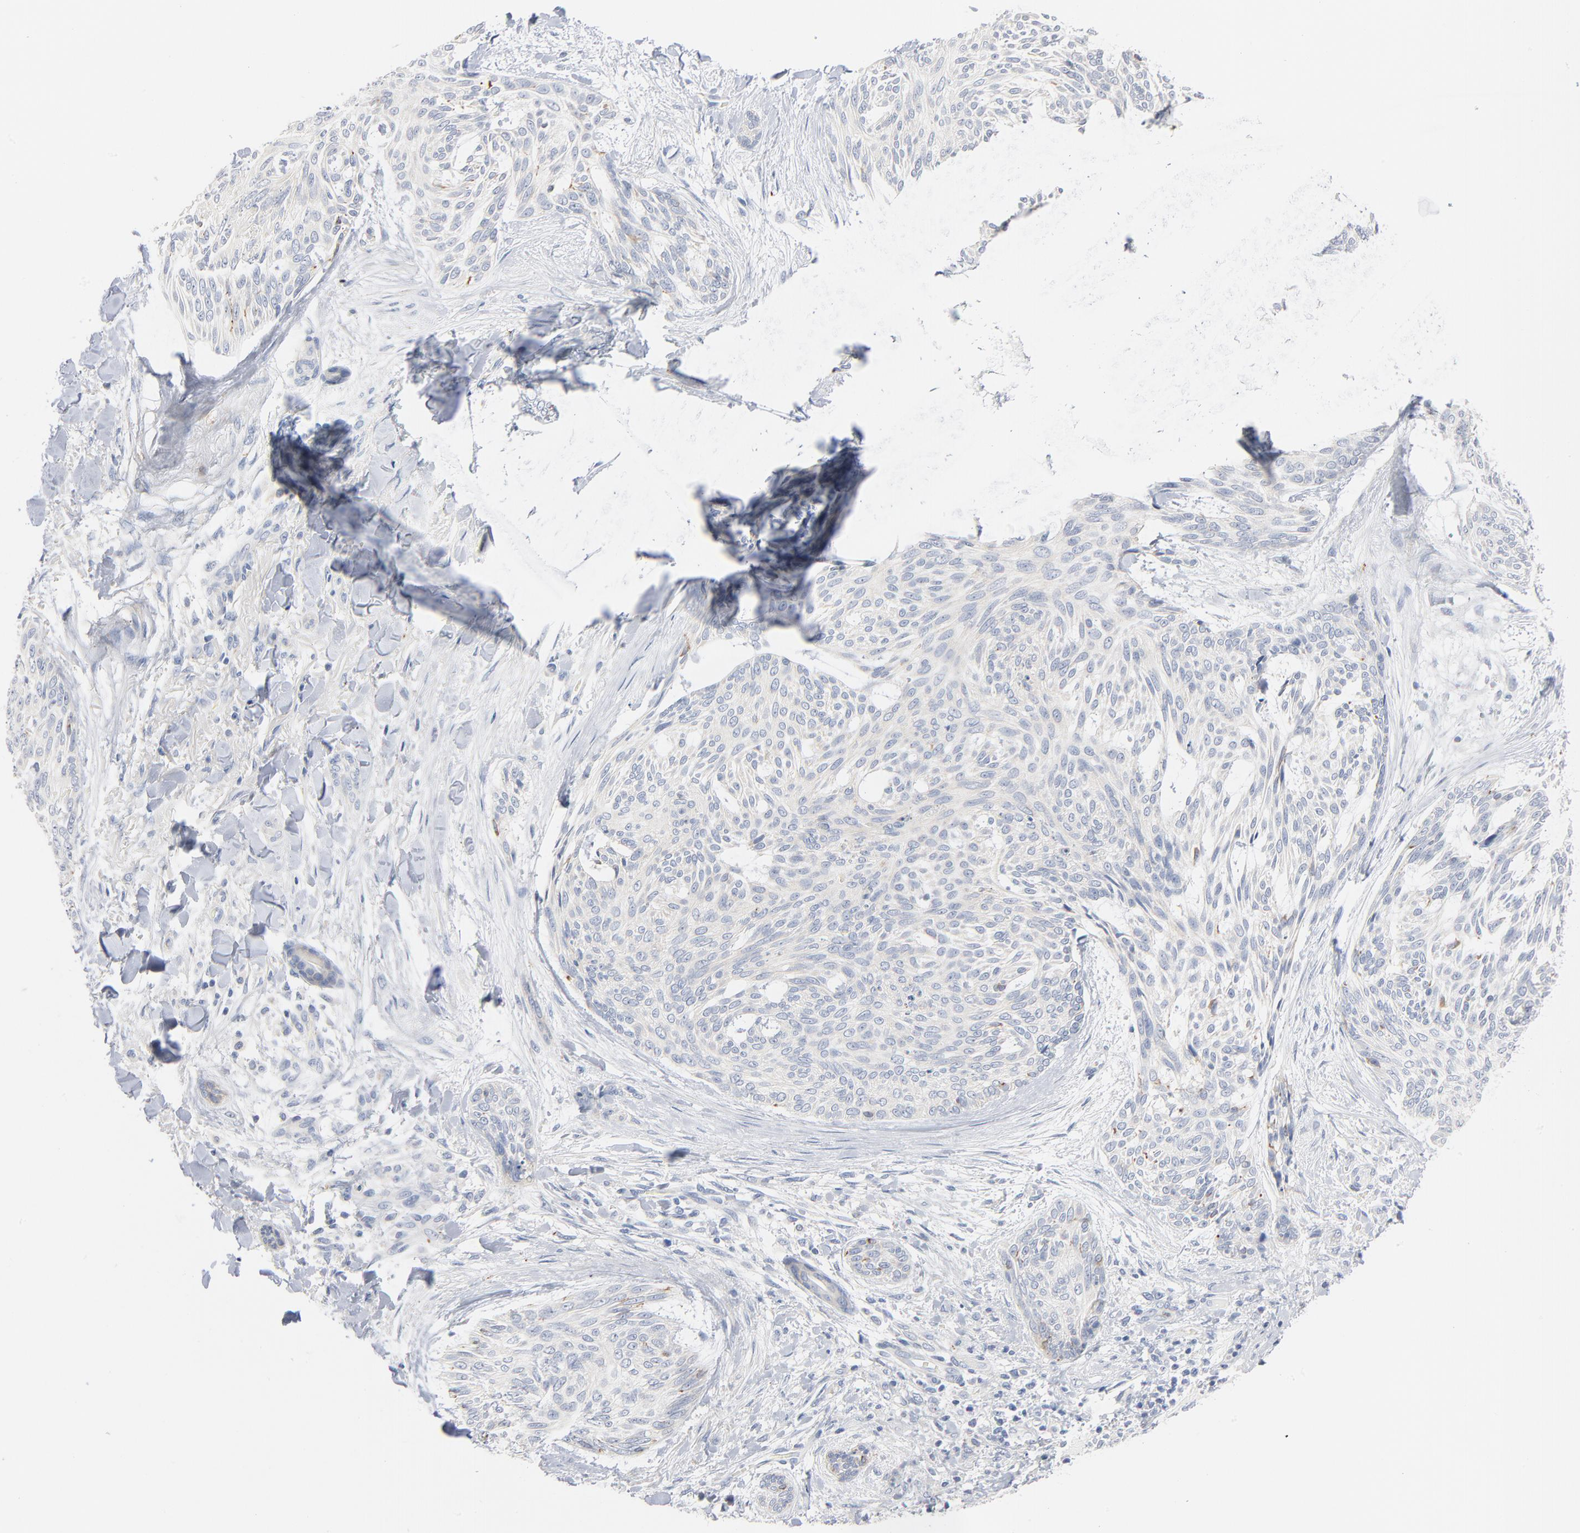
{"staining": {"intensity": "negative", "quantity": "none", "location": "none"}, "tissue": "skin cancer", "cell_type": "Tumor cells", "image_type": "cancer", "snomed": [{"axis": "morphology", "description": "Normal tissue, NOS"}, {"axis": "morphology", "description": "Basal cell carcinoma"}, {"axis": "topography", "description": "Skin"}], "caption": "Immunohistochemistry of human skin cancer displays no expression in tumor cells.", "gene": "IFT43", "patient": {"sex": "female", "age": 71}}